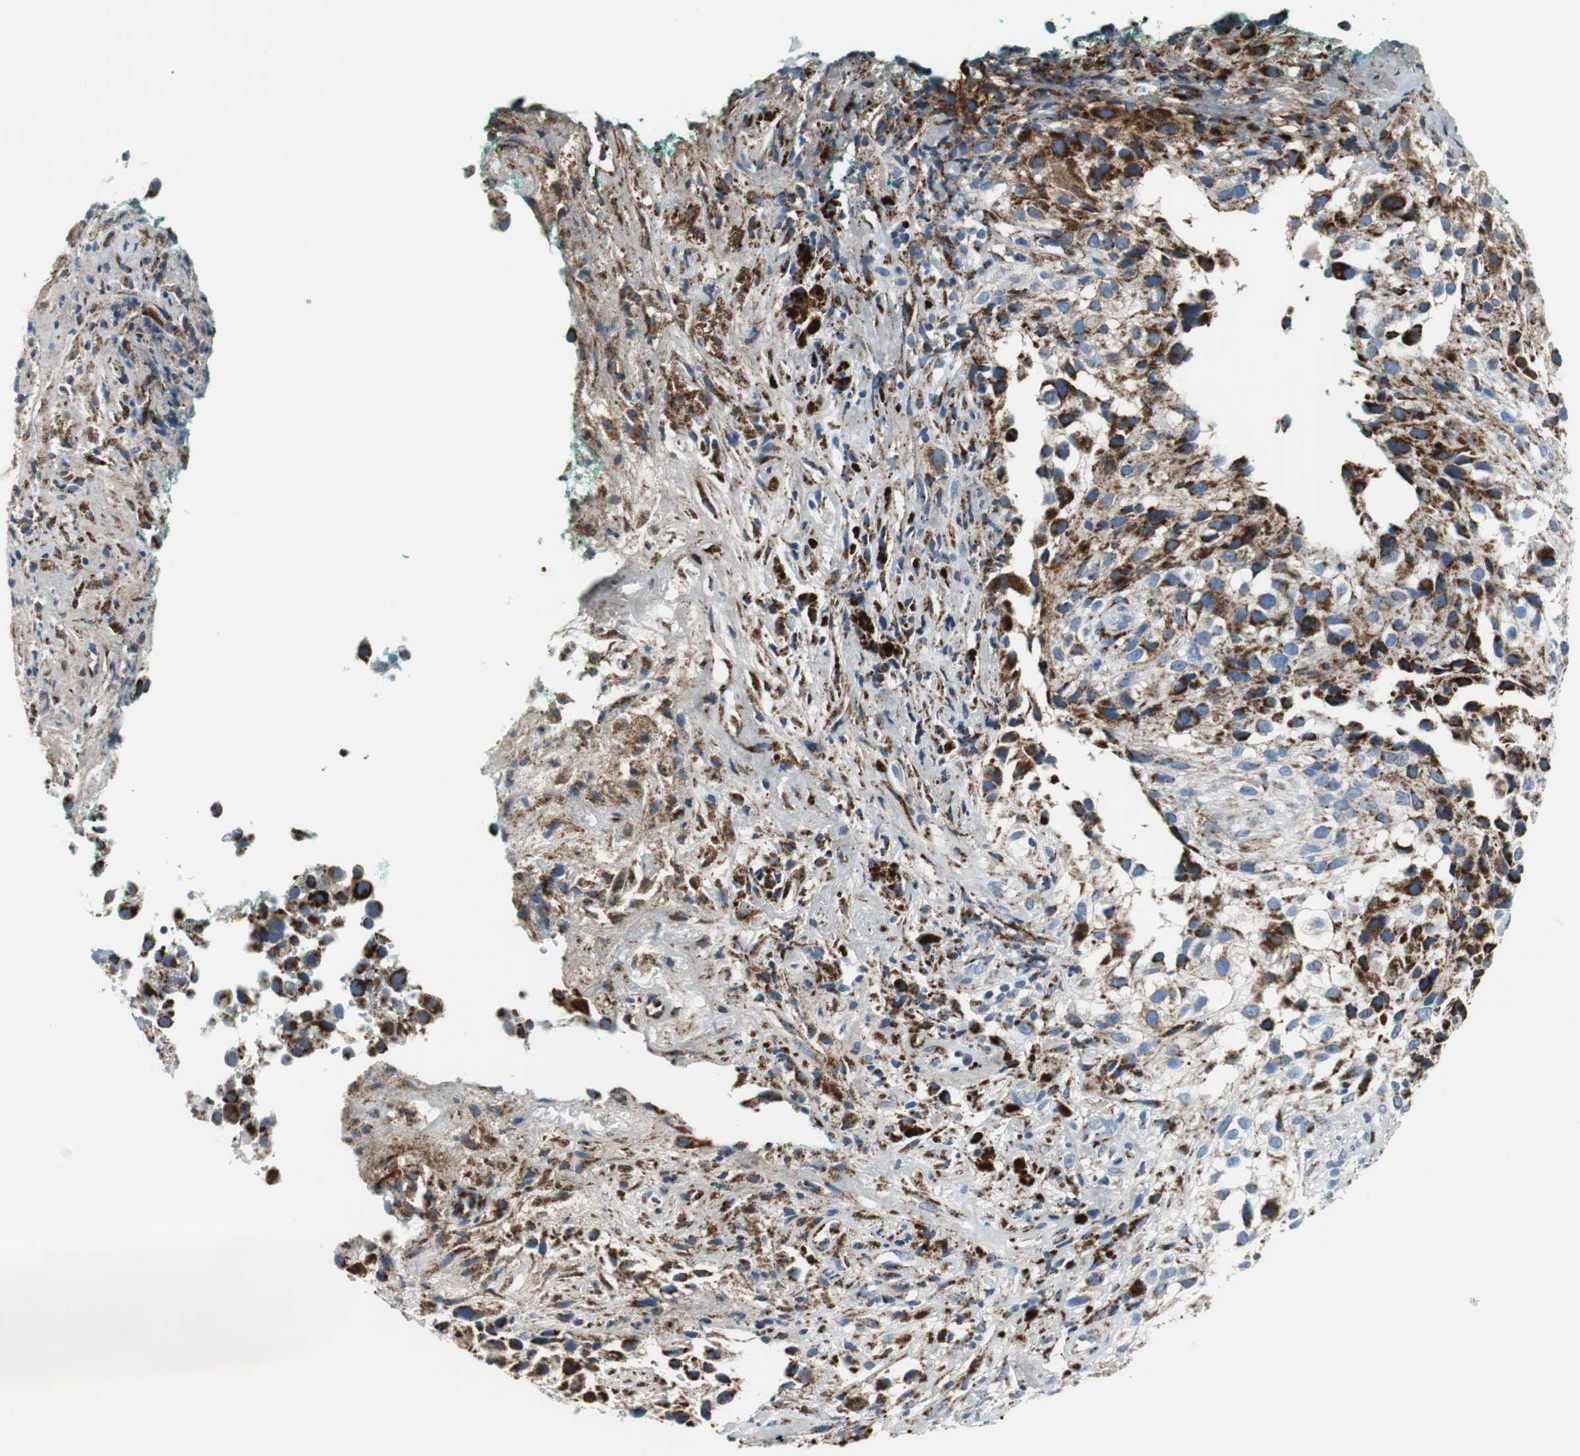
{"staining": {"intensity": "strong", "quantity": "25%-75%", "location": "cytoplasmic/membranous"}, "tissue": "melanoma", "cell_type": "Tumor cells", "image_type": "cancer", "snomed": [{"axis": "morphology", "description": "Necrosis, NOS"}, {"axis": "morphology", "description": "Malignant melanoma, NOS"}, {"axis": "topography", "description": "Skin"}], "caption": "Protein positivity by IHC exhibits strong cytoplasmic/membranous positivity in about 25%-75% of tumor cells in malignant melanoma. (DAB IHC, brown staining for protein, blue staining for nuclei).", "gene": "C1QTNF7", "patient": {"sex": "female", "age": 87}}